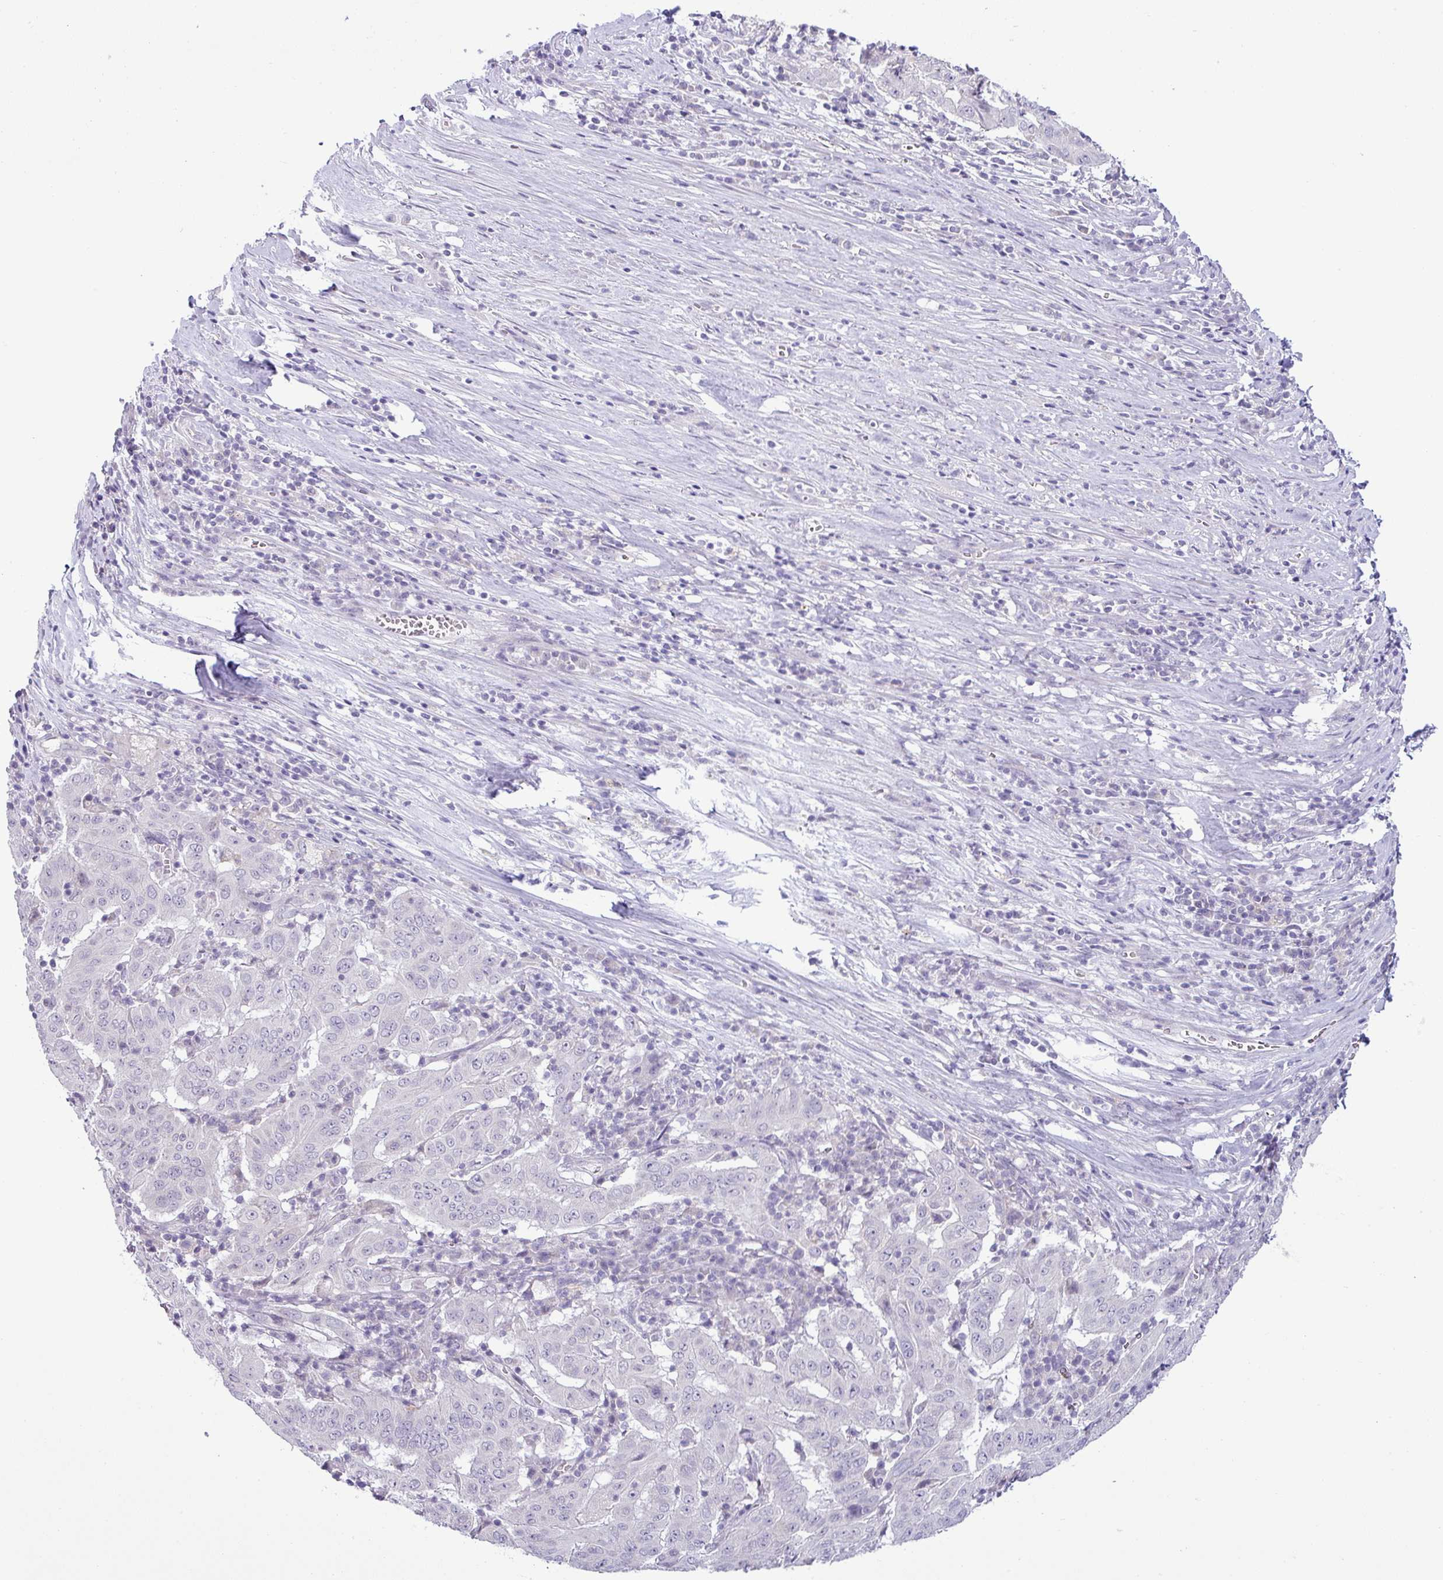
{"staining": {"intensity": "negative", "quantity": "none", "location": "none"}, "tissue": "pancreatic cancer", "cell_type": "Tumor cells", "image_type": "cancer", "snomed": [{"axis": "morphology", "description": "Adenocarcinoma, NOS"}, {"axis": "topography", "description": "Pancreas"}], "caption": "Pancreatic cancer (adenocarcinoma) stained for a protein using immunohistochemistry (IHC) exhibits no expression tumor cells.", "gene": "HBEGF", "patient": {"sex": "male", "age": 63}}